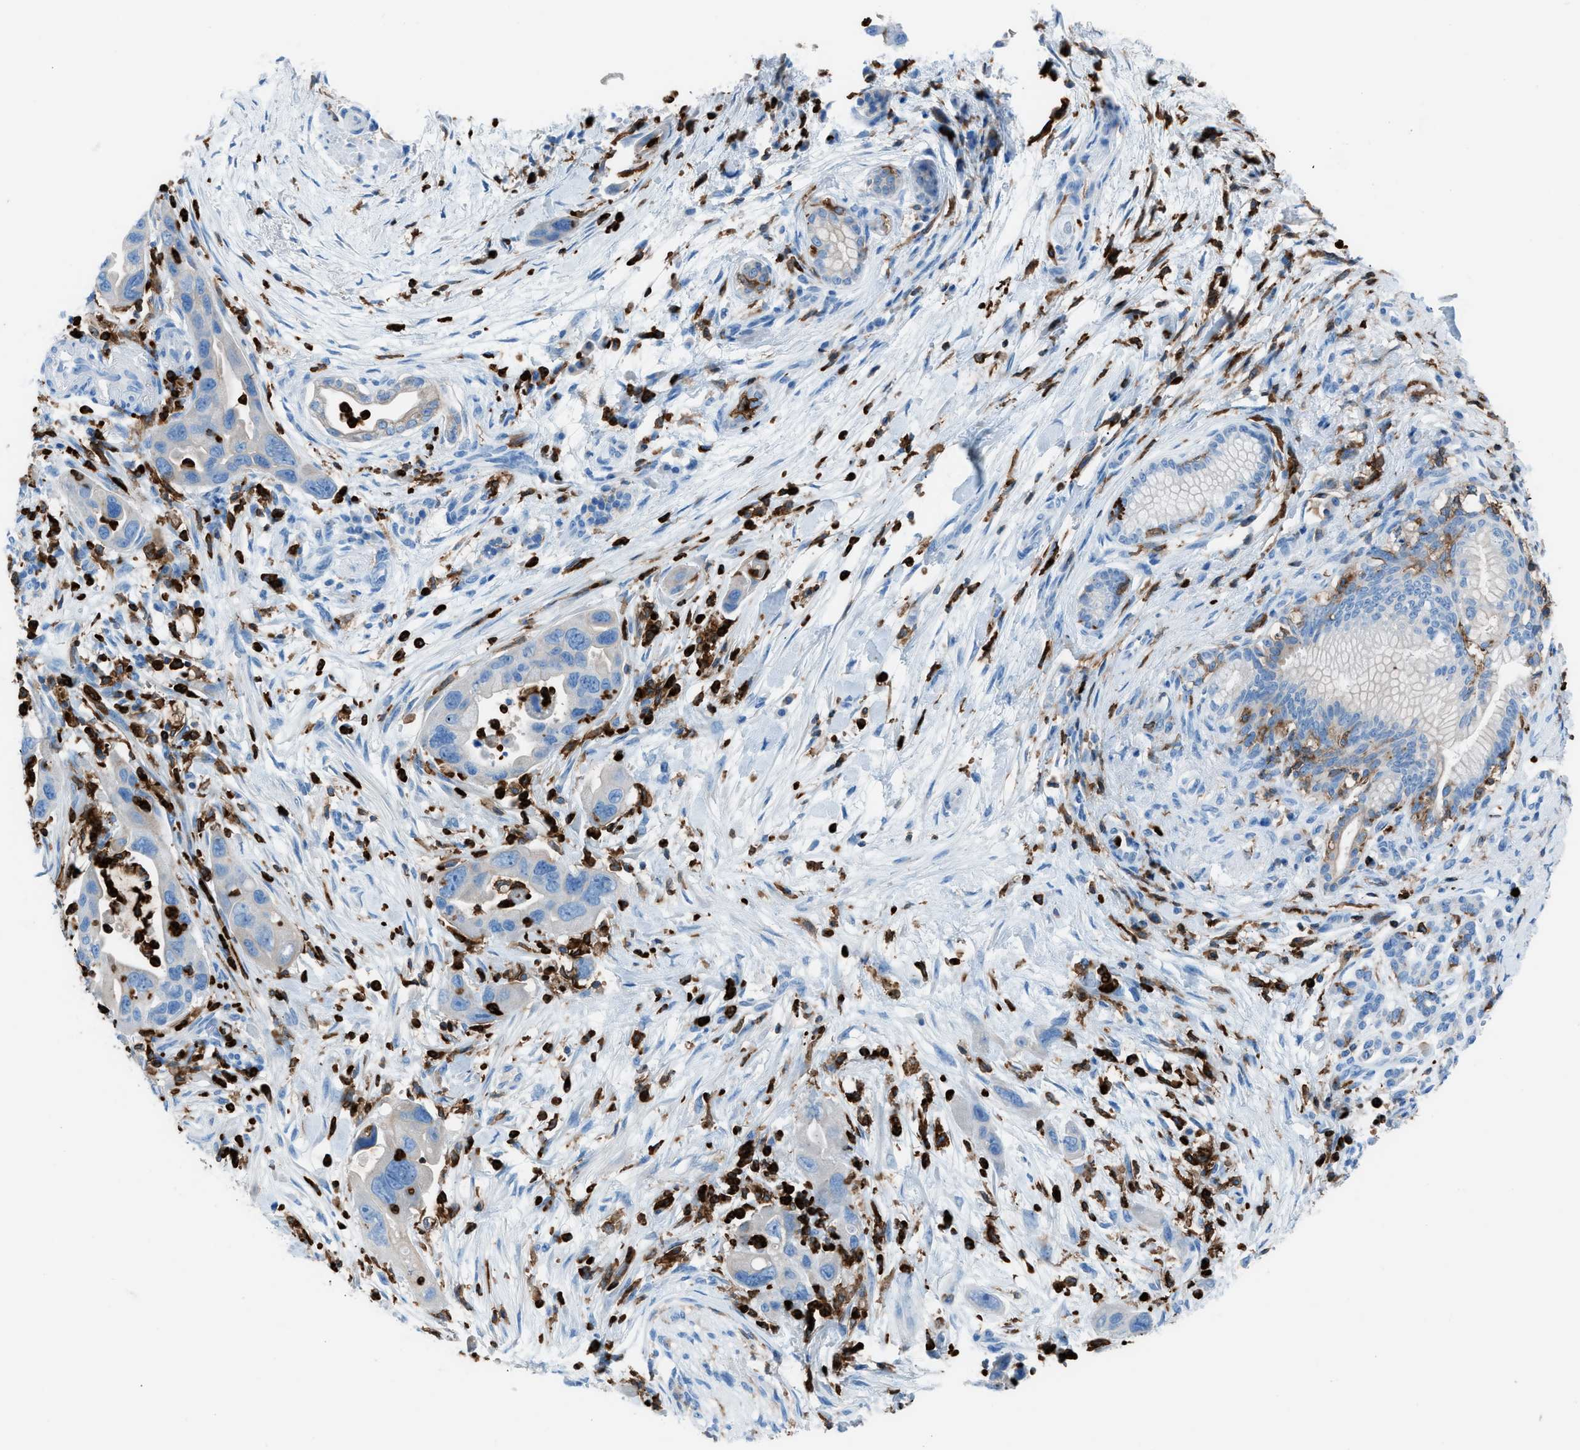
{"staining": {"intensity": "negative", "quantity": "none", "location": "none"}, "tissue": "pancreatic cancer", "cell_type": "Tumor cells", "image_type": "cancer", "snomed": [{"axis": "morphology", "description": "Normal tissue, NOS"}, {"axis": "morphology", "description": "Adenocarcinoma, NOS"}, {"axis": "topography", "description": "Pancreas"}], "caption": "DAB (3,3'-diaminobenzidine) immunohistochemical staining of pancreatic cancer exhibits no significant expression in tumor cells.", "gene": "ITGB2", "patient": {"sex": "female", "age": 71}}